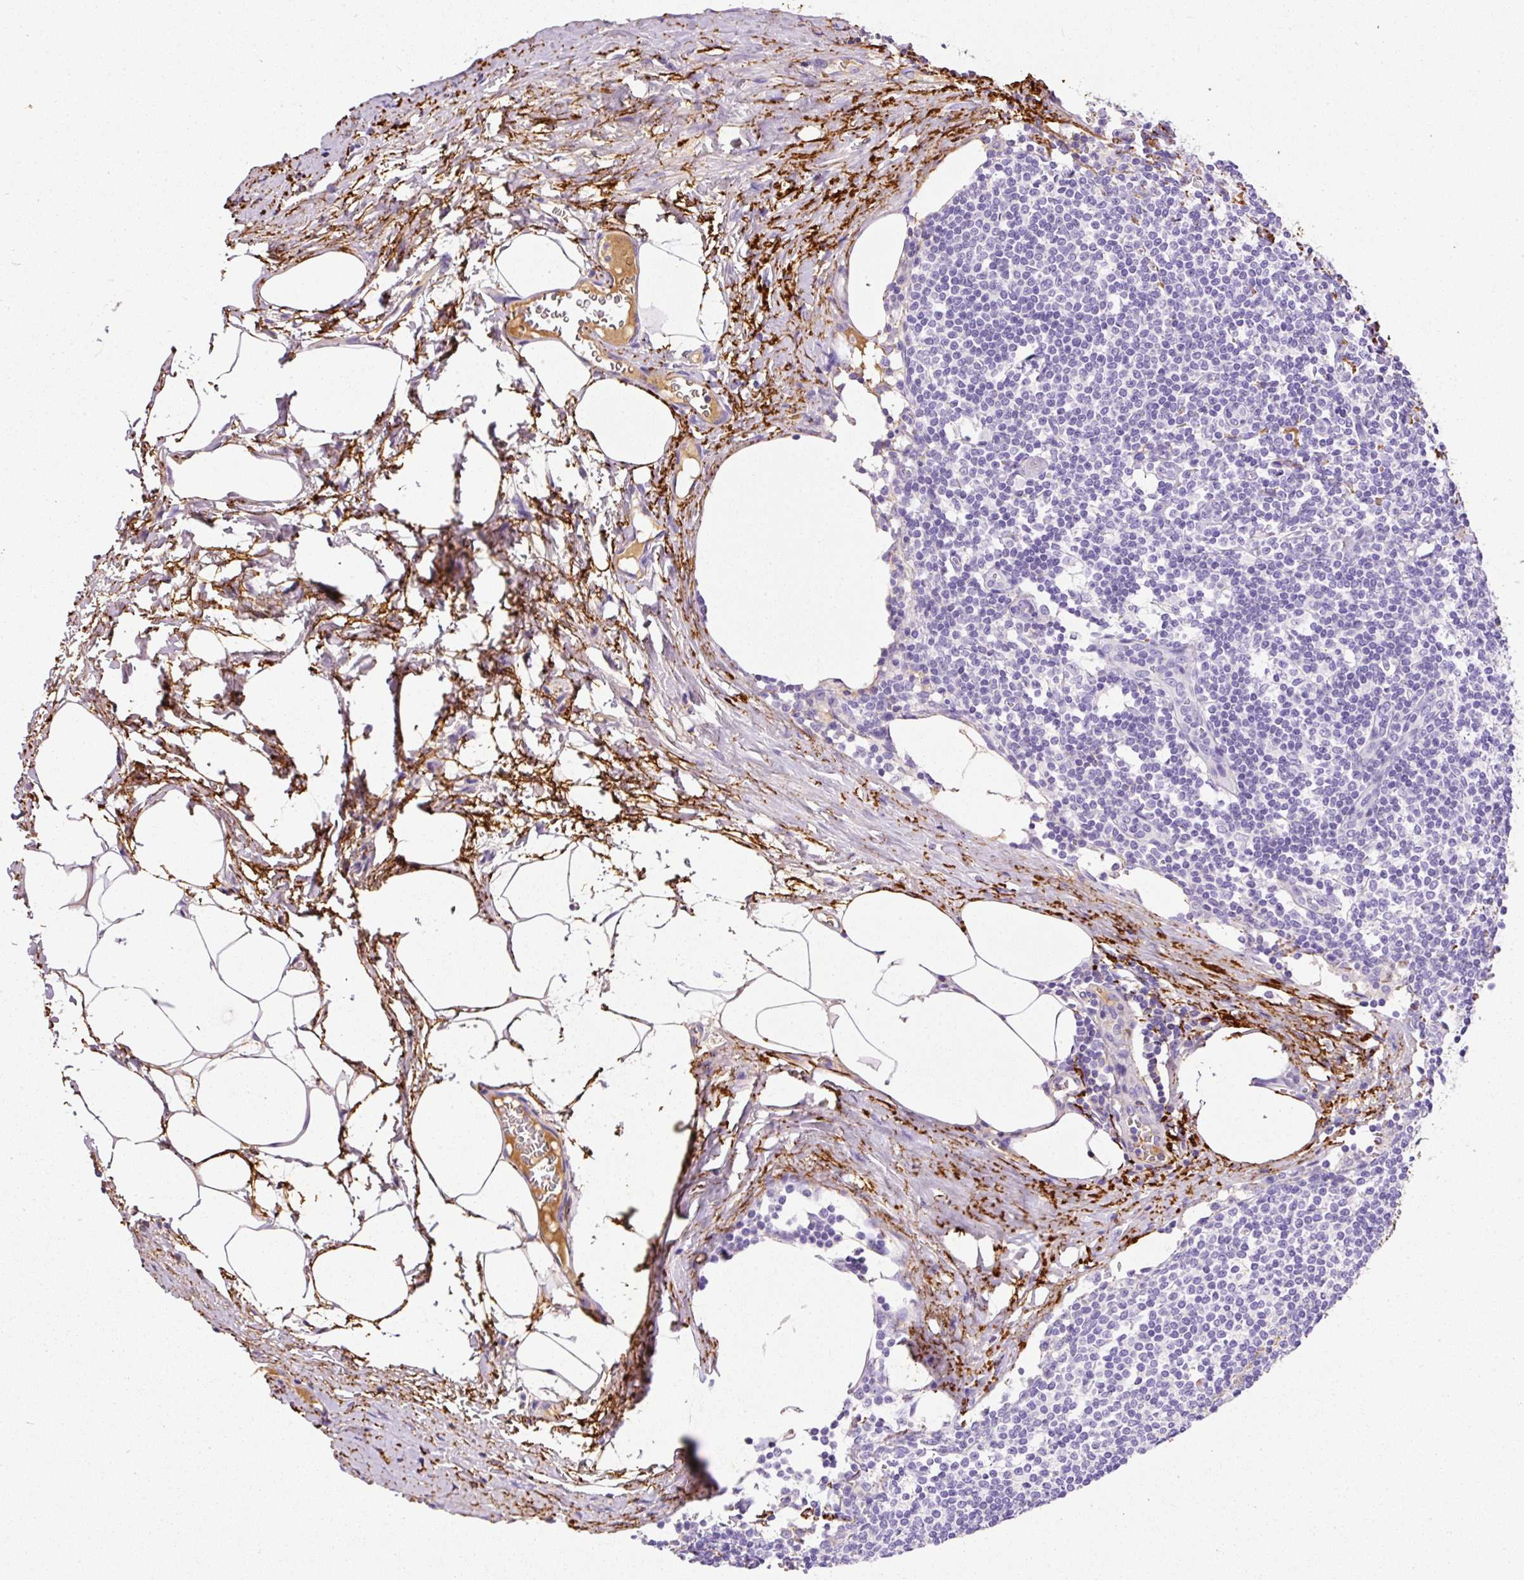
{"staining": {"intensity": "negative", "quantity": "none", "location": "none"}, "tissue": "lymph node", "cell_type": "Germinal center cells", "image_type": "normal", "snomed": [{"axis": "morphology", "description": "Normal tissue, NOS"}, {"axis": "topography", "description": "Lymph node"}], "caption": "IHC image of benign lymph node: human lymph node stained with DAB (3,3'-diaminobenzidine) demonstrates no significant protein staining in germinal center cells.", "gene": "APCS", "patient": {"sex": "female", "age": 59}}